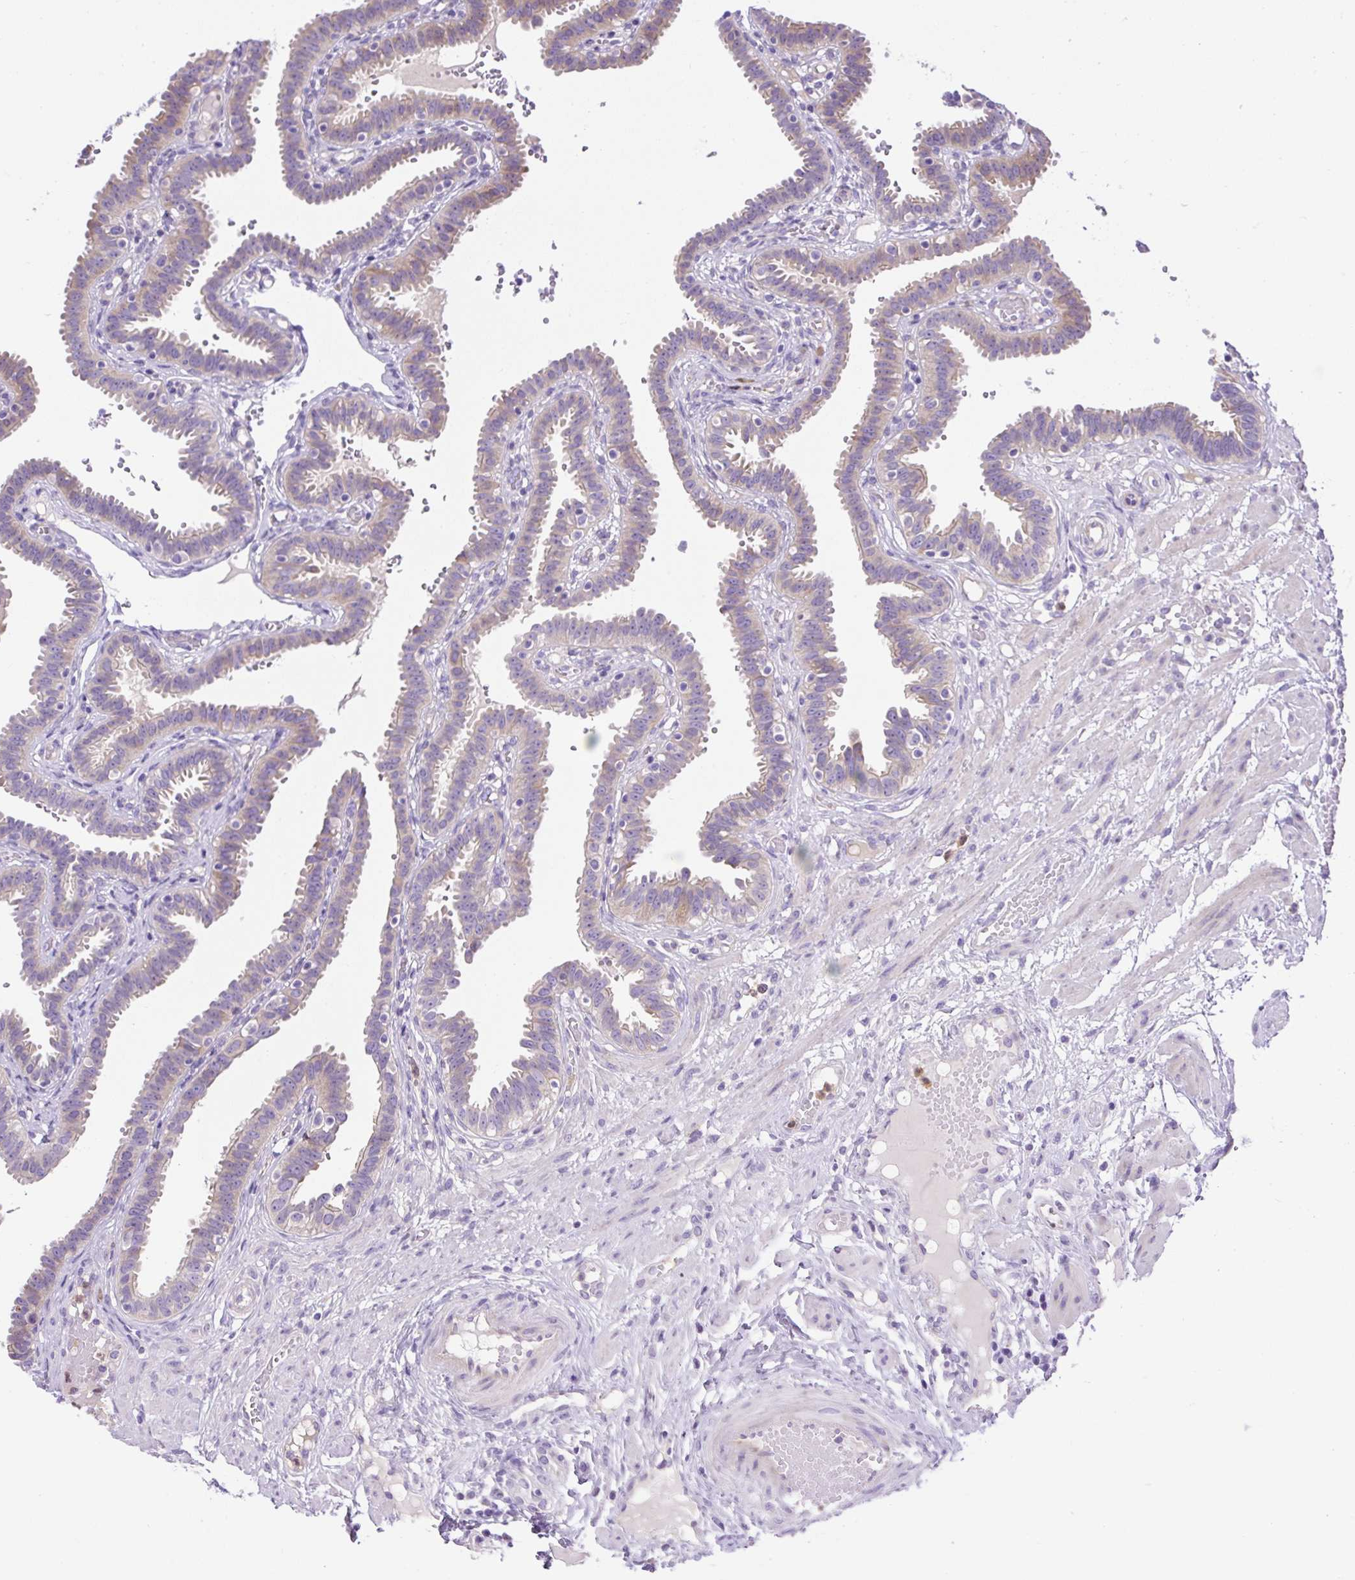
{"staining": {"intensity": "weak", "quantity": "<25%", "location": "cytoplasmic/membranous"}, "tissue": "fallopian tube", "cell_type": "Glandular cells", "image_type": "normal", "snomed": [{"axis": "morphology", "description": "Normal tissue, NOS"}, {"axis": "topography", "description": "Fallopian tube"}], "caption": "IHC micrograph of normal fallopian tube stained for a protein (brown), which reveals no staining in glandular cells. (Immunohistochemistry (ihc), brightfield microscopy, high magnification).", "gene": "CFAP47", "patient": {"sex": "female", "age": 37}}